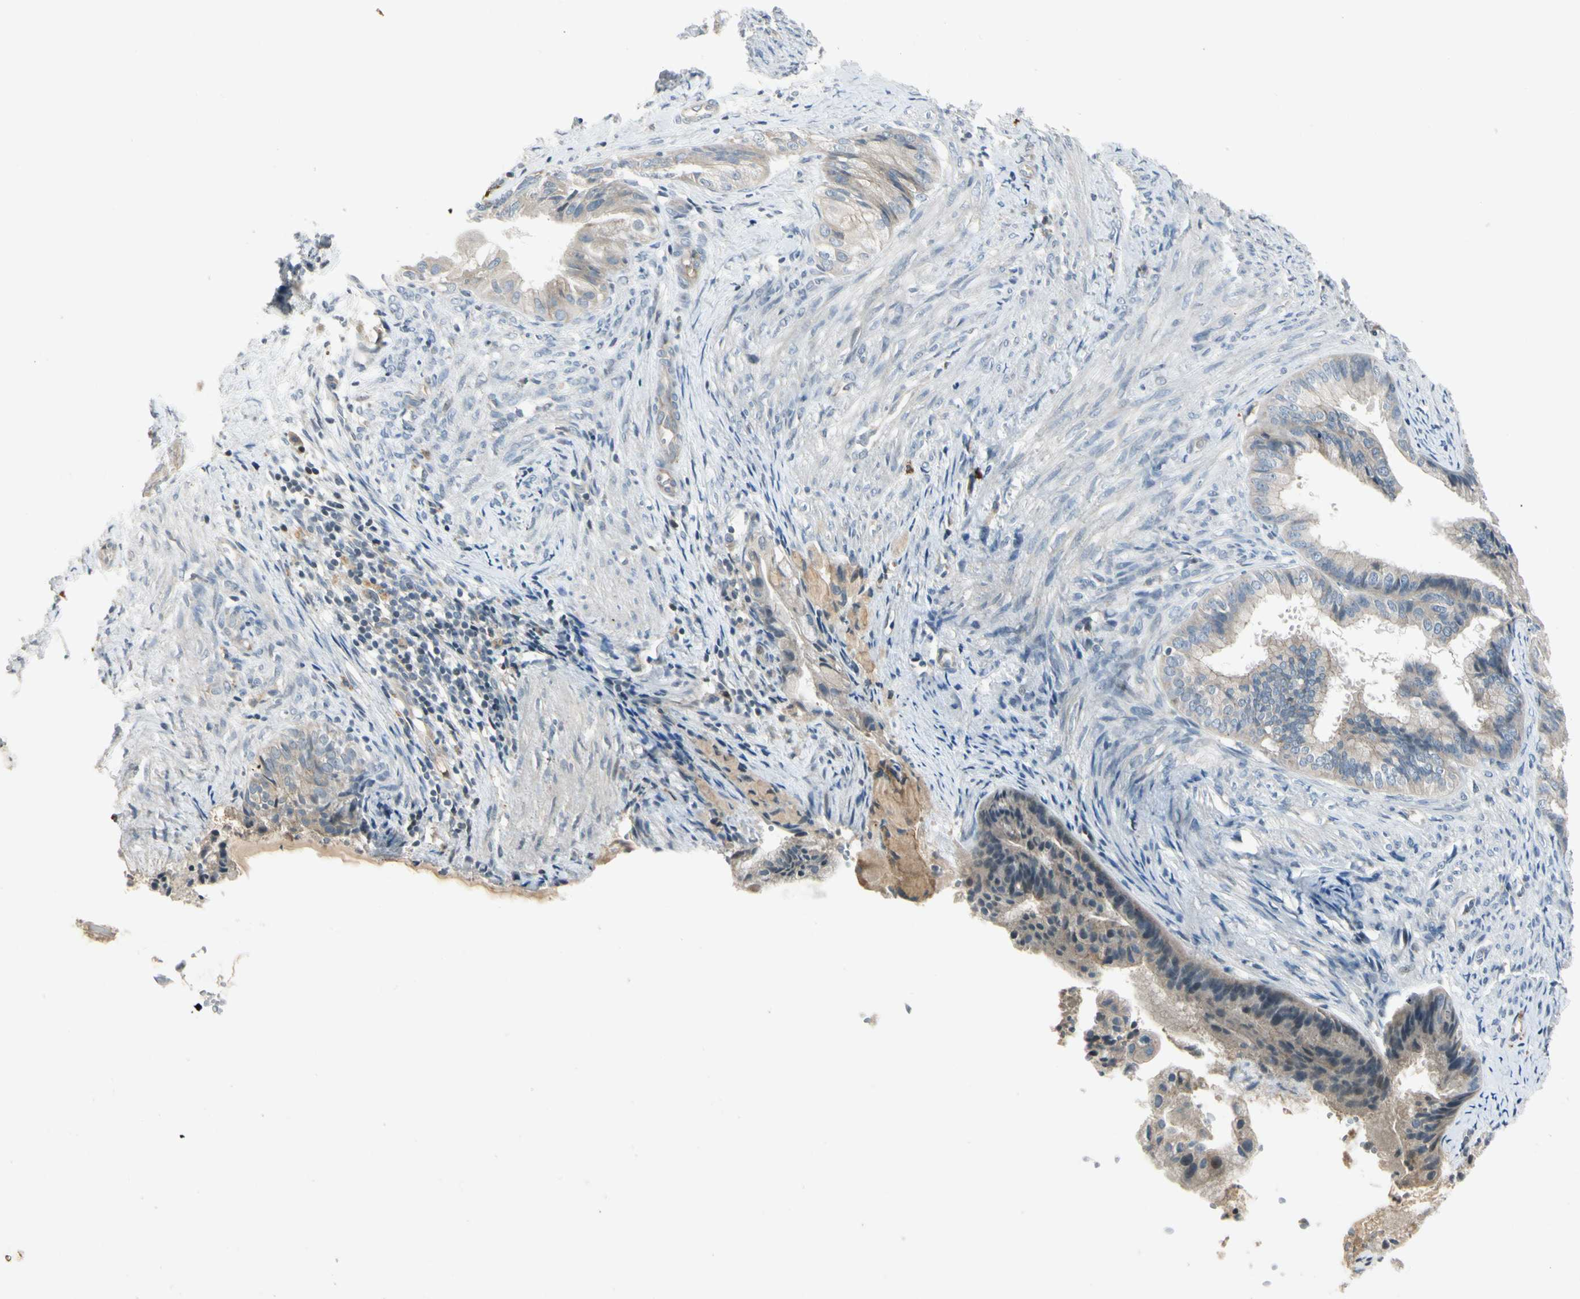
{"staining": {"intensity": "weak", "quantity": ">75%", "location": "cytoplasmic/membranous"}, "tissue": "endometrial cancer", "cell_type": "Tumor cells", "image_type": "cancer", "snomed": [{"axis": "morphology", "description": "Adenocarcinoma, NOS"}, {"axis": "topography", "description": "Endometrium"}], "caption": "The histopathology image reveals a brown stain indicating the presence of a protein in the cytoplasmic/membranous of tumor cells in endometrial cancer.", "gene": "ICAM5", "patient": {"sex": "female", "age": 86}}